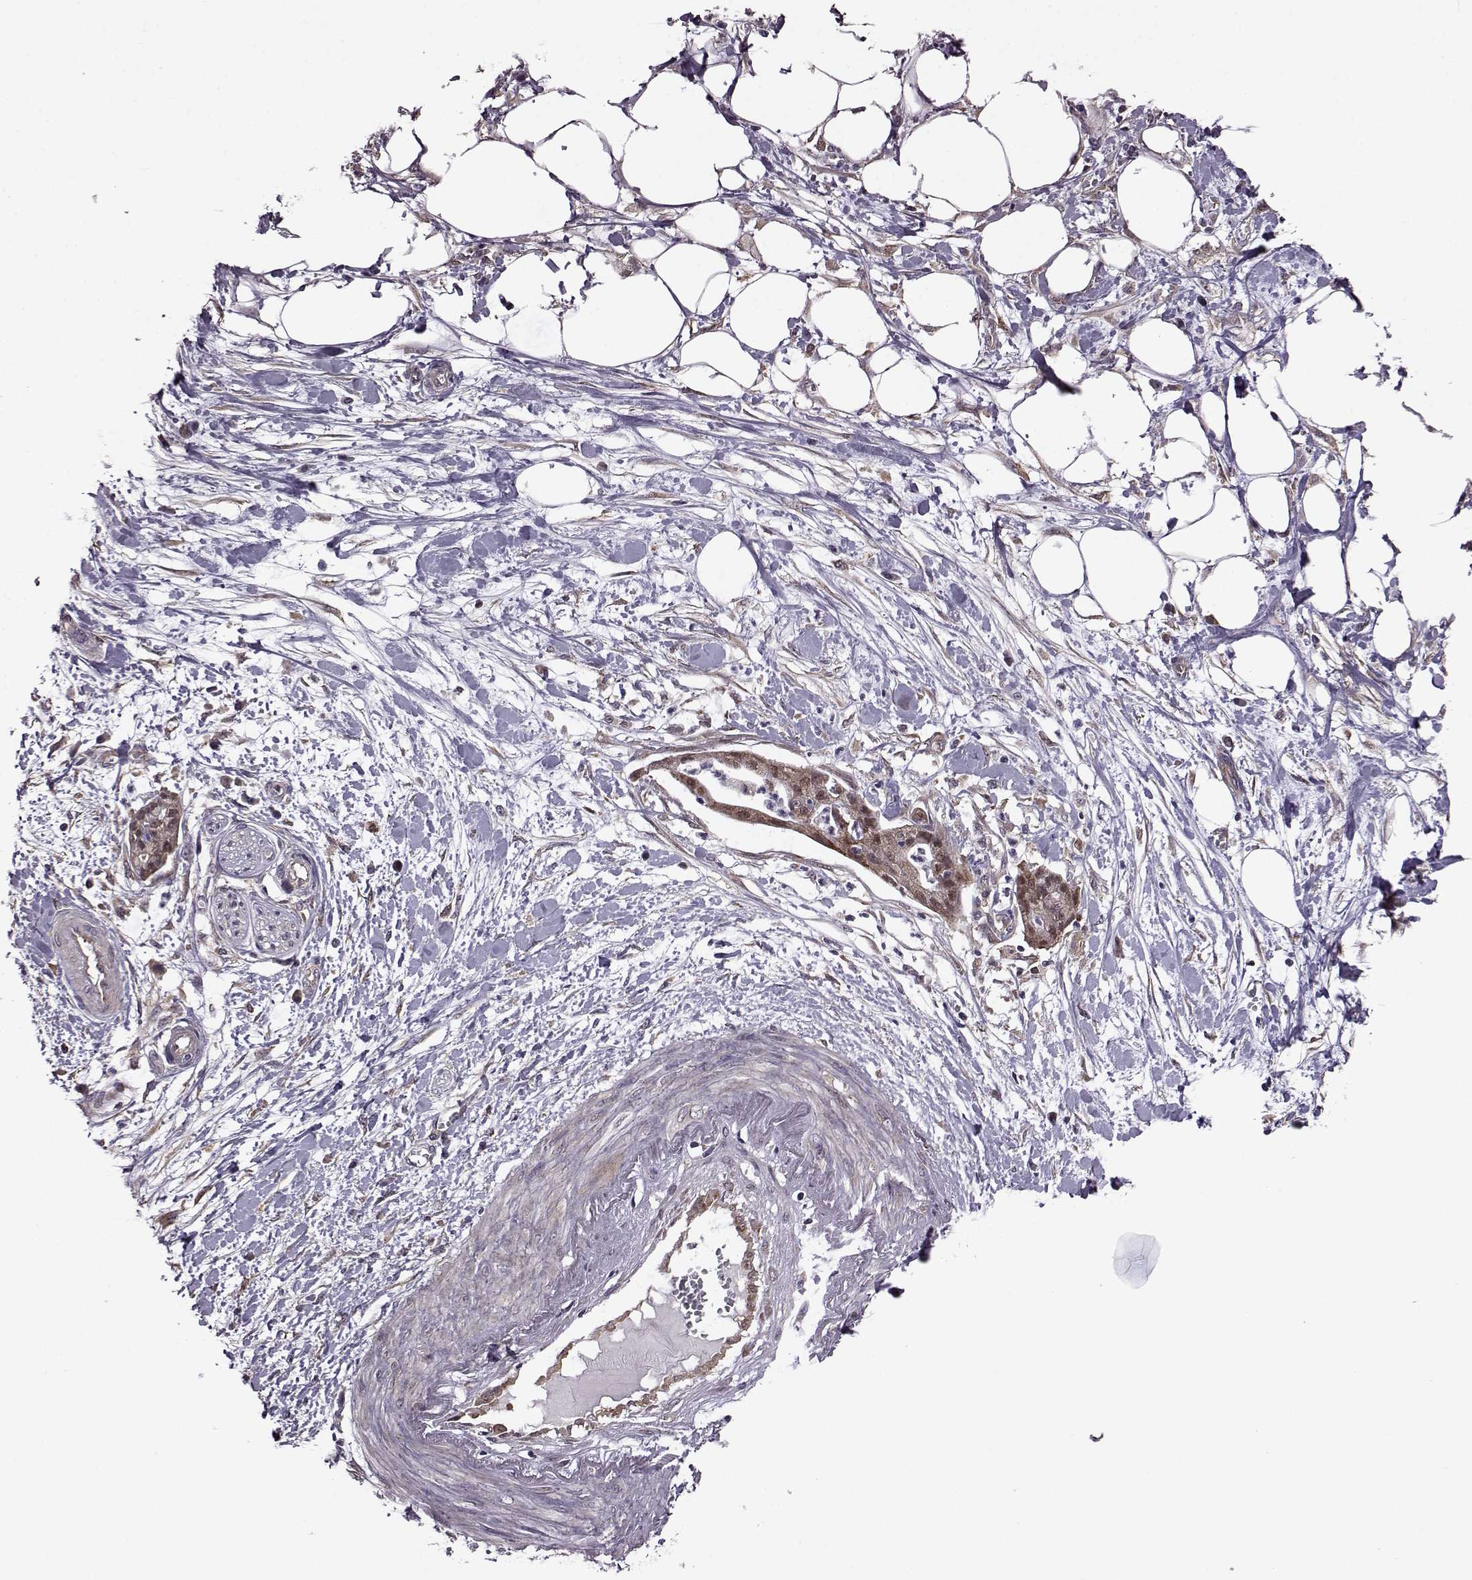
{"staining": {"intensity": "moderate", "quantity": "<25%", "location": "cytoplasmic/membranous"}, "tissue": "pancreatic cancer", "cell_type": "Tumor cells", "image_type": "cancer", "snomed": [{"axis": "morphology", "description": "Normal tissue, NOS"}, {"axis": "morphology", "description": "Adenocarcinoma, NOS"}, {"axis": "topography", "description": "Lymph node"}, {"axis": "topography", "description": "Pancreas"}], "caption": "About <25% of tumor cells in pancreatic cancer reveal moderate cytoplasmic/membranous protein staining as visualized by brown immunohistochemical staining.", "gene": "URI1", "patient": {"sex": "female", "age": 58}}